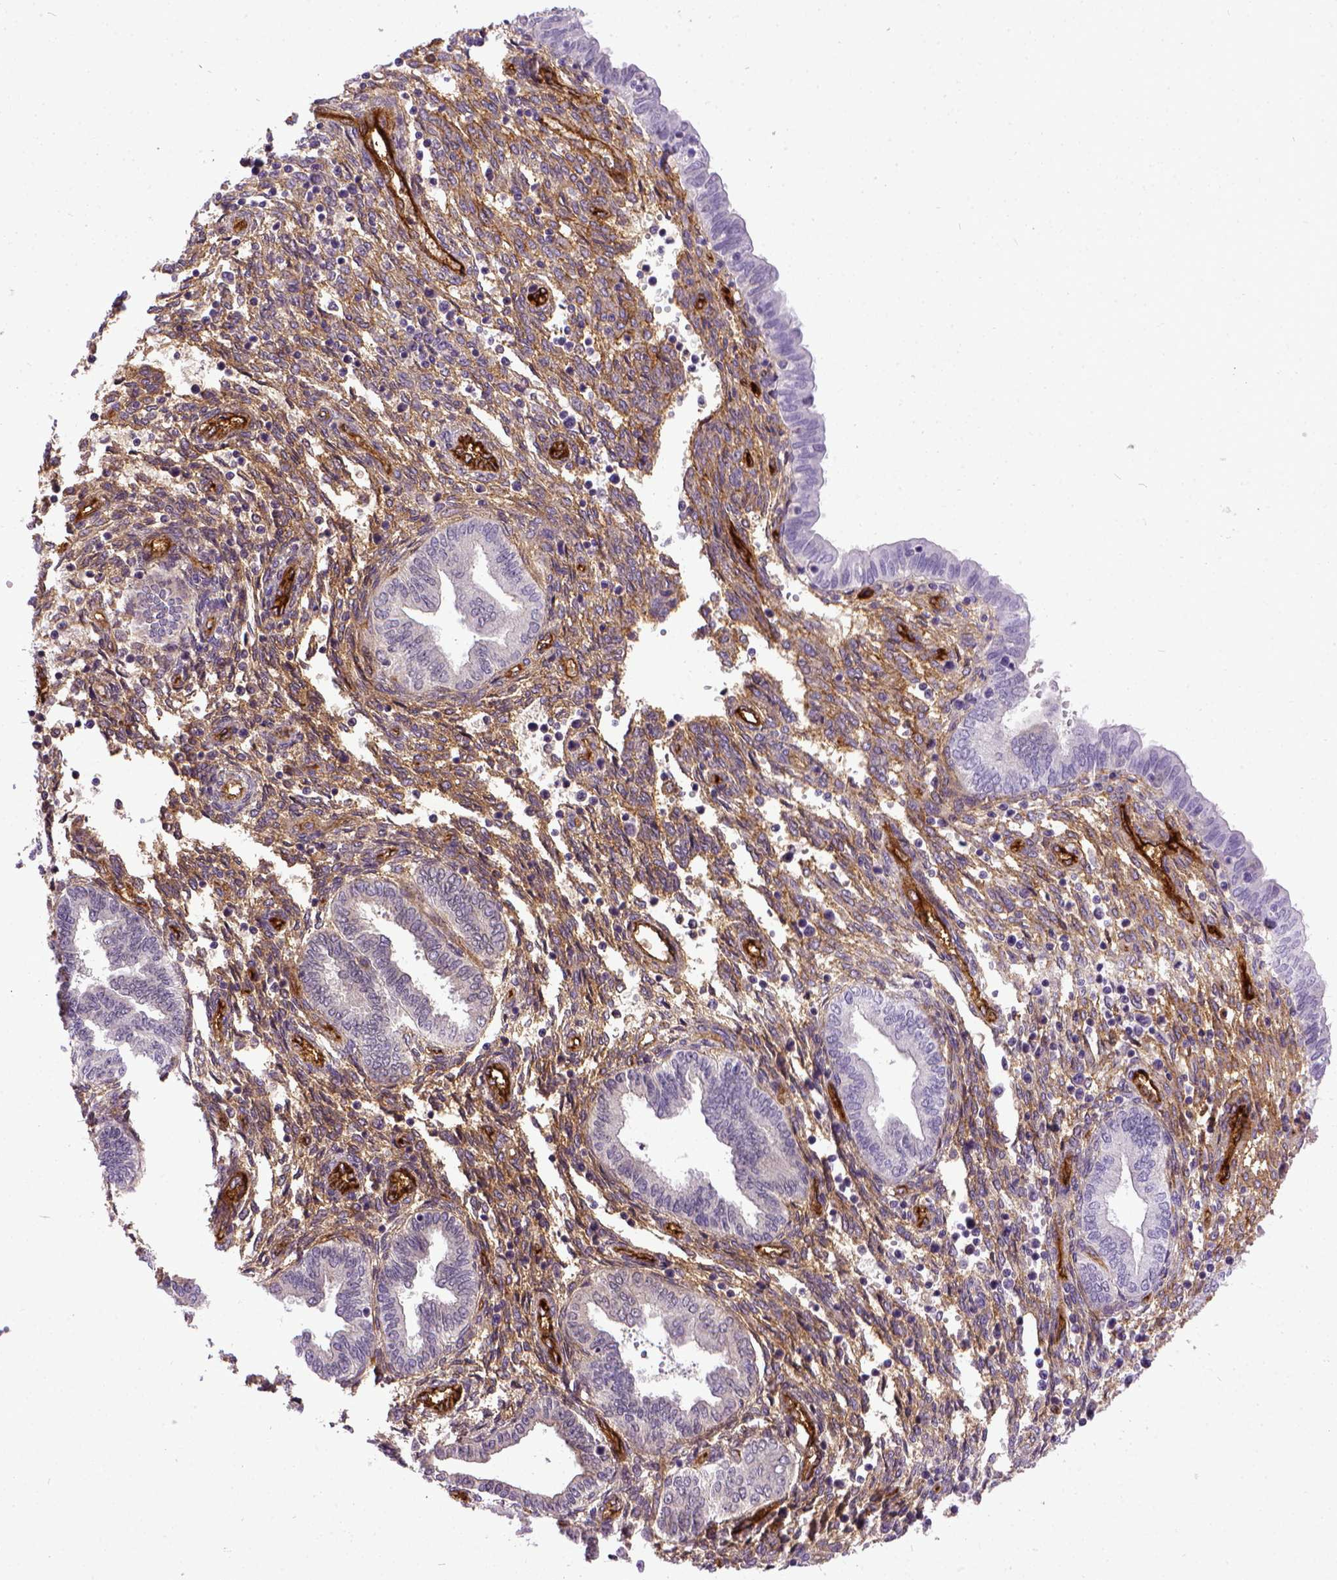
{"staining": {"intensity": "moderate", "quantity": "25%-75%", "location": "cytoplasmic/membranous"}, "tissue": "endometrium", "cell_type": "Cells in endometrial stroma", "image_type": "normal", "snomed": [{"axis": "morphology", "description": "Normal tissue, NOS"}, {"axis": "topography", "description": "Endometrium"}], "caption": "DAB (3,3'-diaminobenzidine) immunohistochemical staining of benign endometrium displays moderate cytoplasmic/membranous protein expression in approximately 25%-75% of cells in endometrial stroma.", "gene": "ENG", "patient": {"sex": "female", "age": 42}}